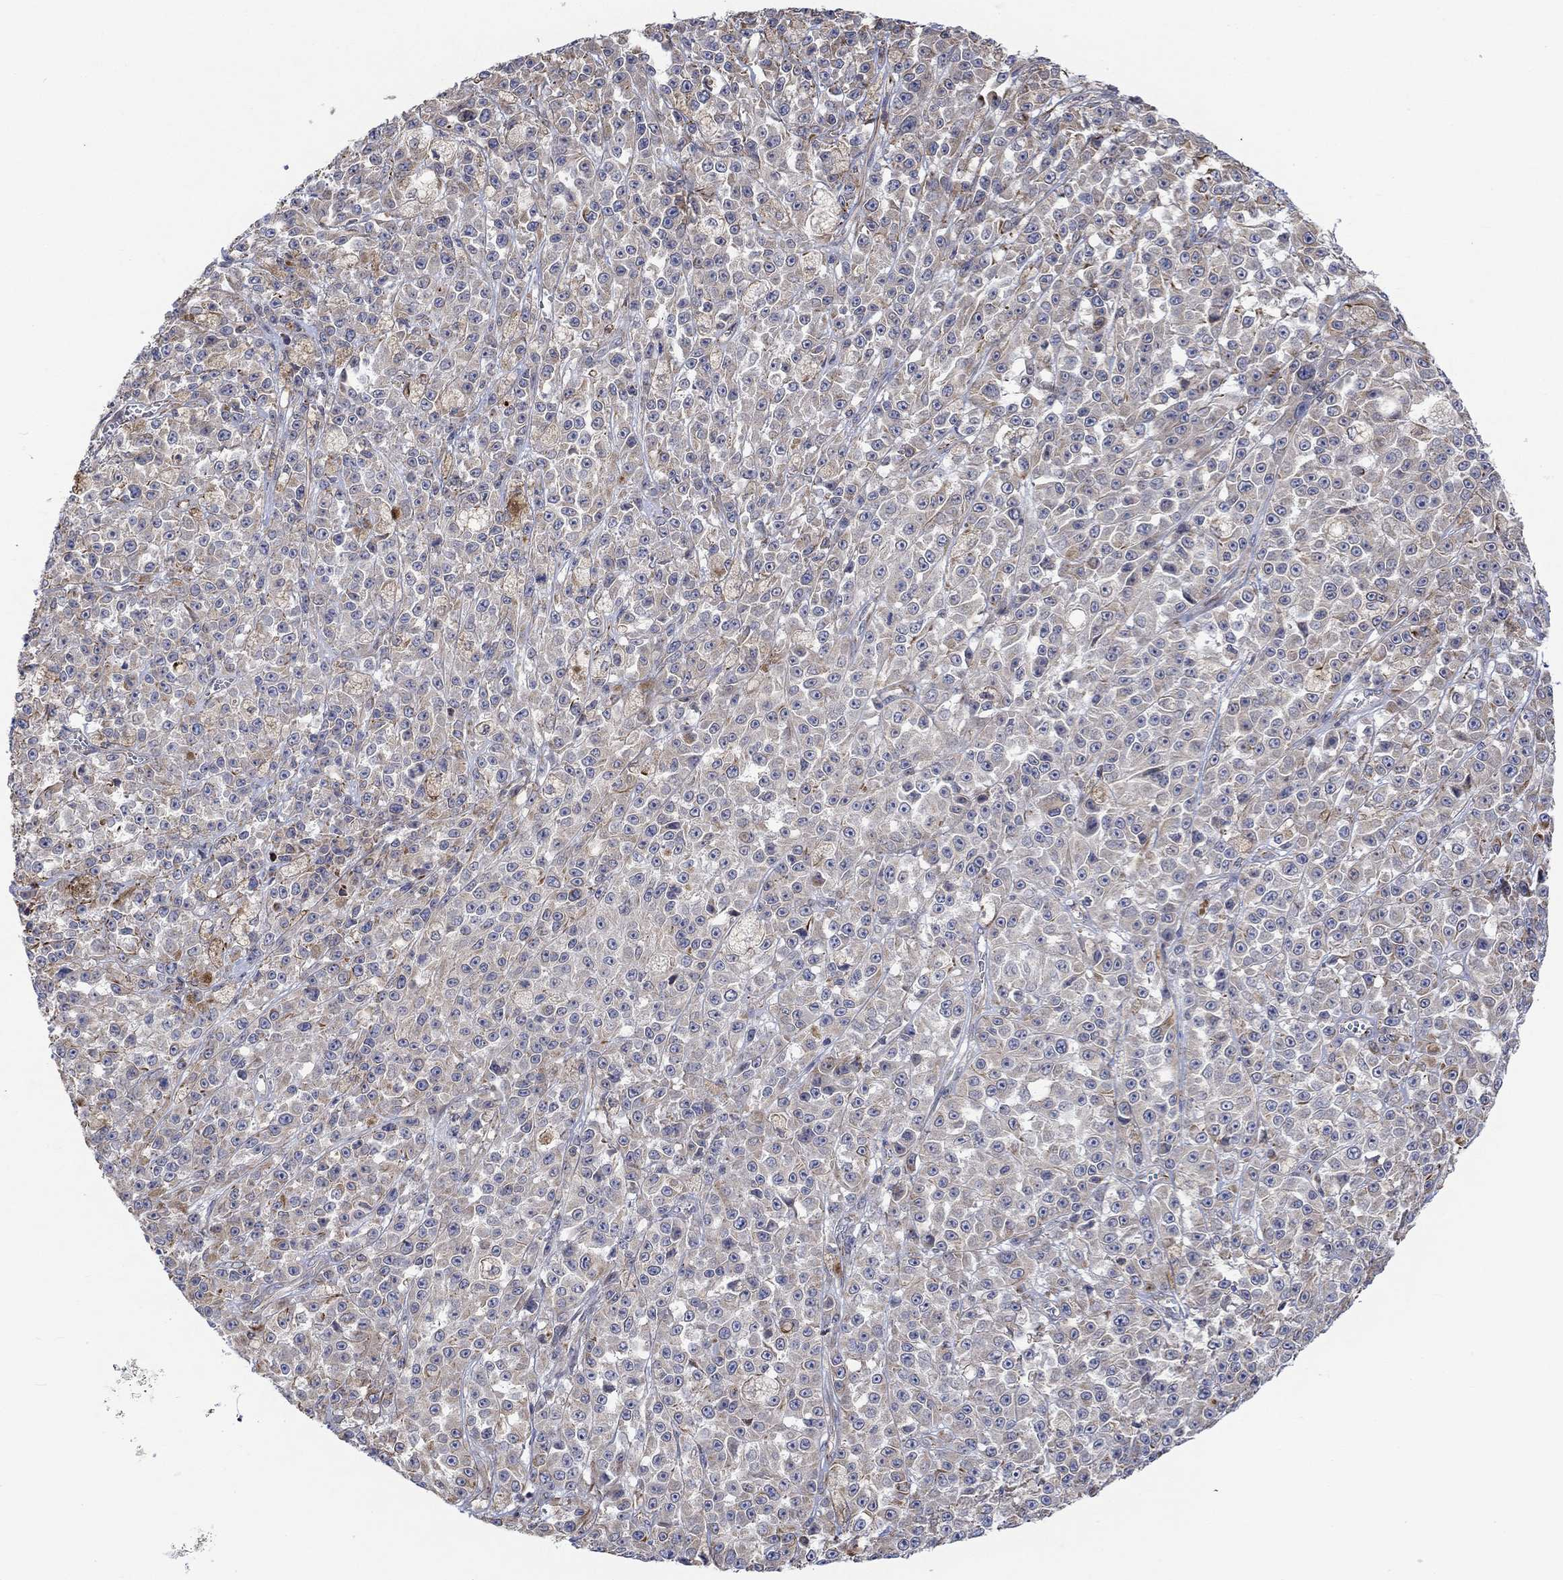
{"staining": {"intensity": "negative", "quantity": "none", "location": "none"}, "tissue": "melanoma", "cell_type": "Tumor cells", "image_type": "cancer", "snomed": [{"axis": "morphology", "description": "Malignant melanoma, NOS"}, {"axis": "topography", "description": "Skin"}], "caption": "Melanoma stained for a protein using immunohistochemistry (IHC) demonstrates no staining tumor cells.", "gene": "CAMK1D", "patient": {"sex": "female", "age": 58}}